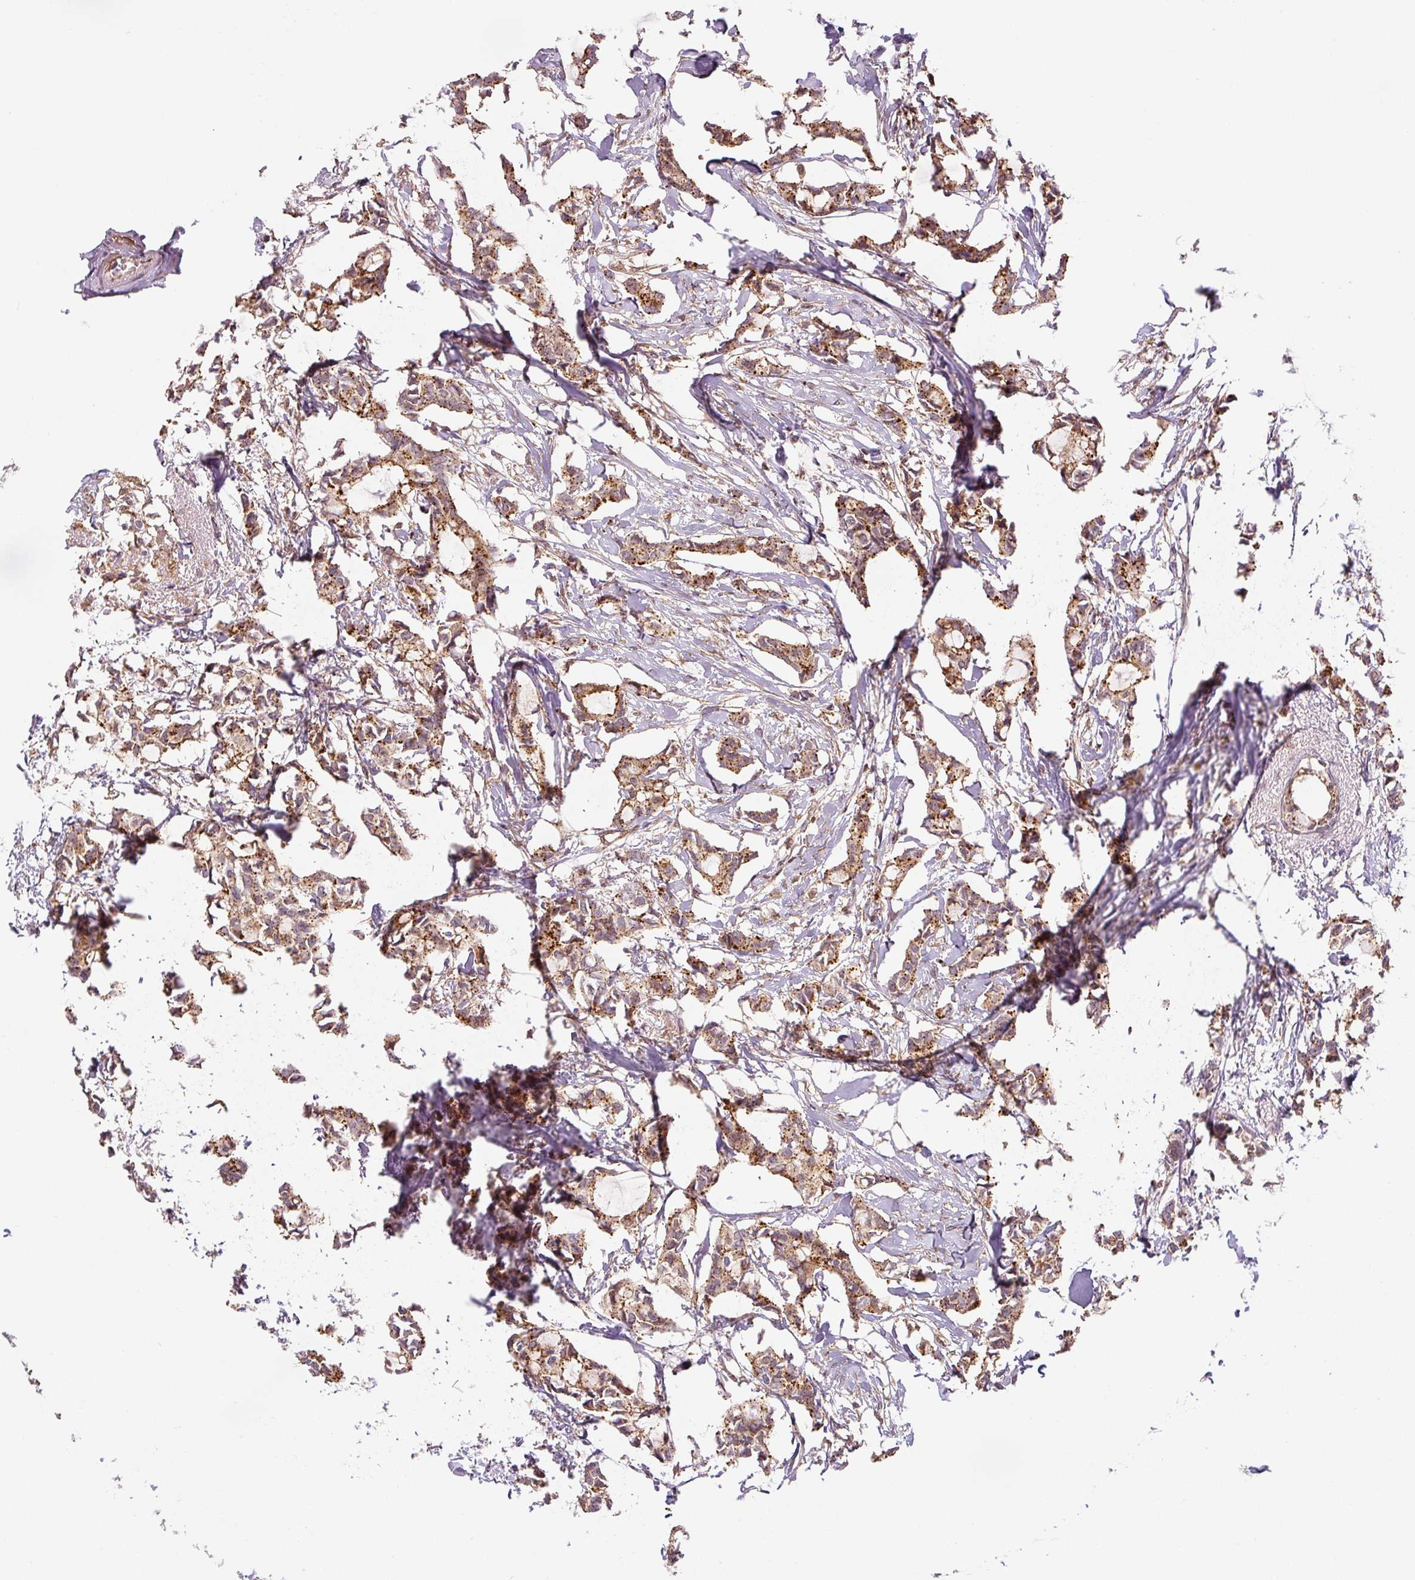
{"staining": {"intensity": "moderate", "quantity": ">75%", "location": "cytoplasmic/membranous"}, "tissue": "breast cancer", "cell_type": "Tumor cells", "image_type": "cancer", "snomed": [{"axis": "morphology", "description": "Duct carcinoma"}, {"axis": "topography", "description": "Breast"}], "caption": "The image displays a brown stain indicating the presence of a protein in the cytoplasmic/membranous of tumor cells in infiltrating ductal carcinoma (breast).", "gene": "ZSWIM7", "patient": {"sex": "female", "age": 73}}